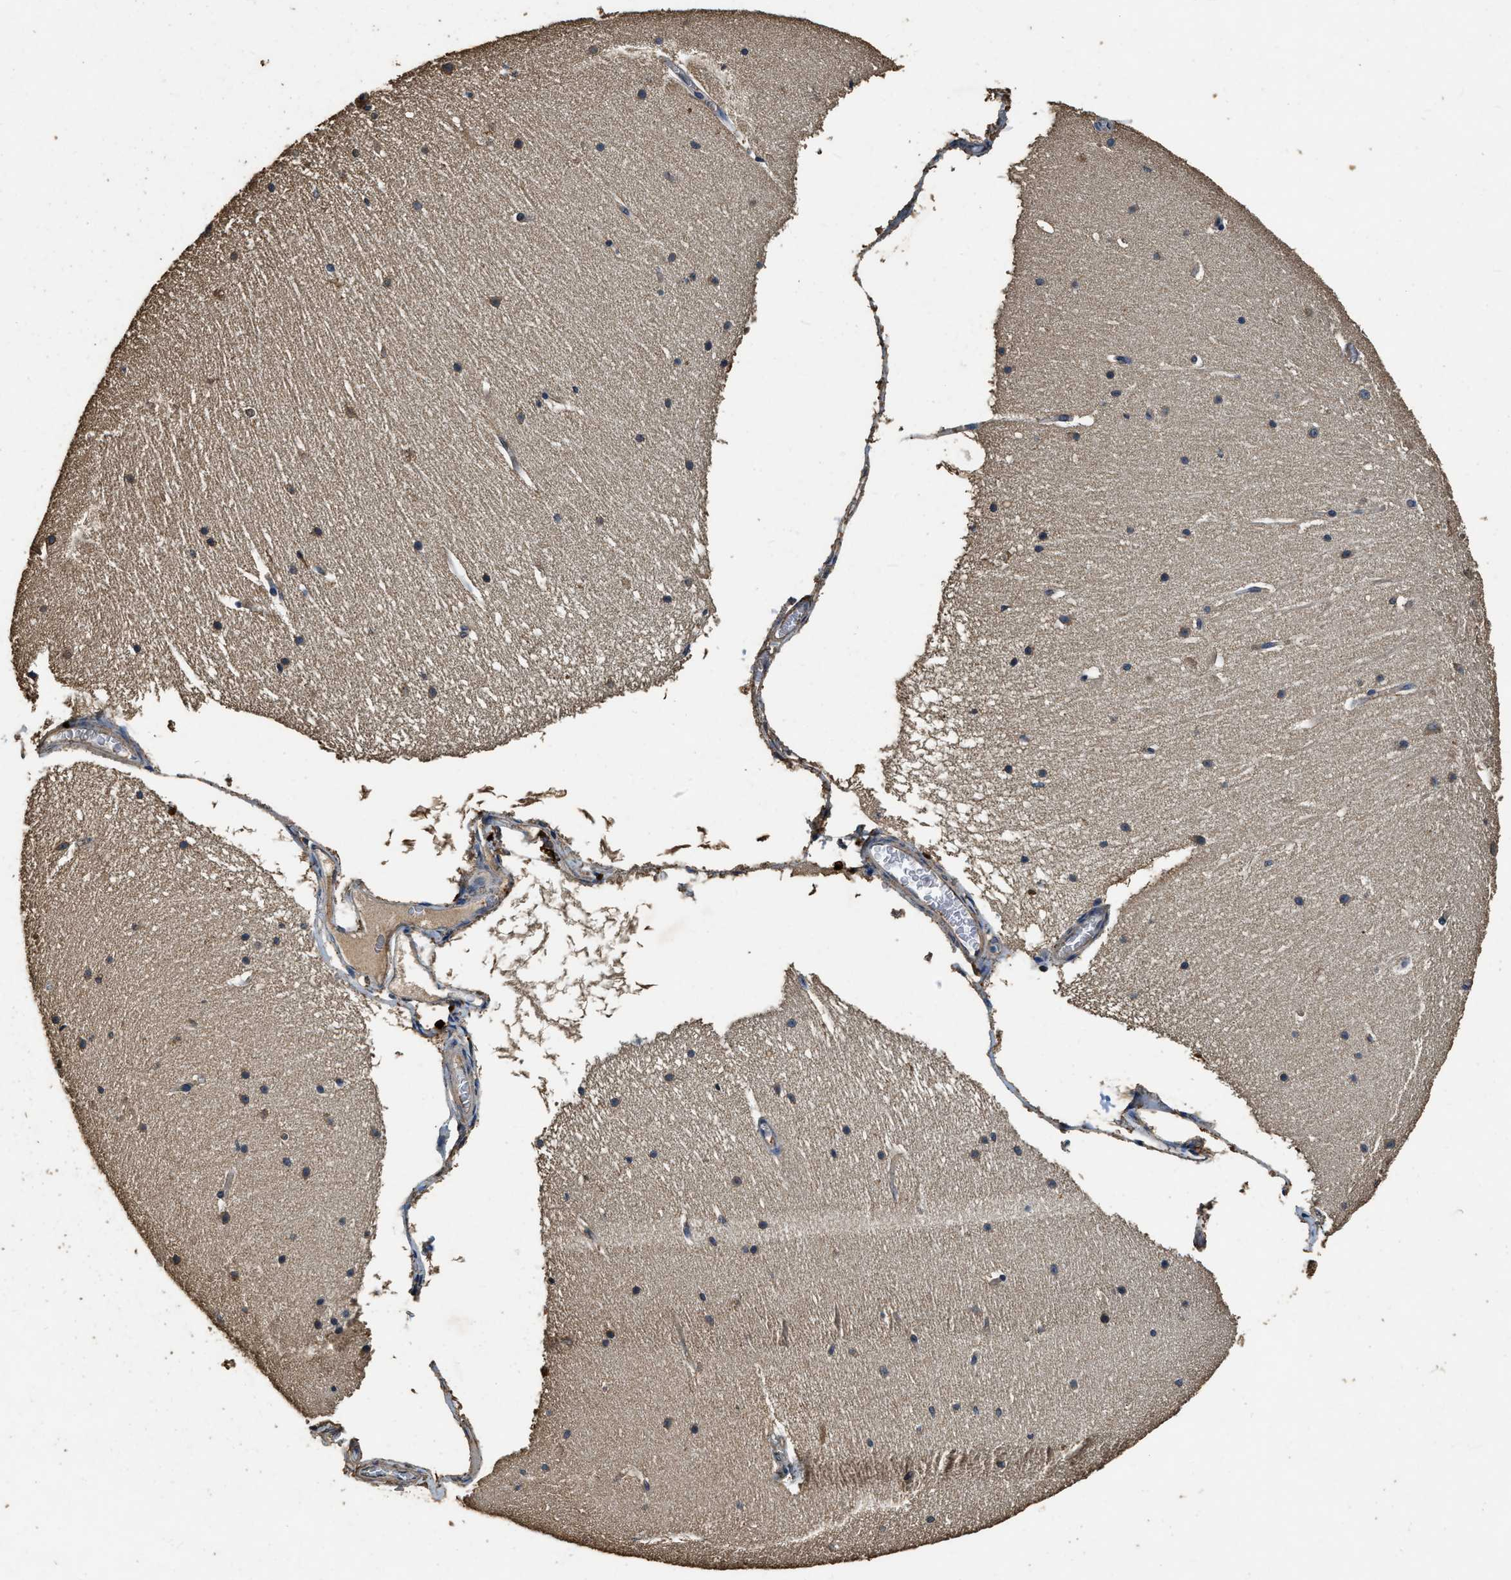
{"staining": {"intensity": "weak", "quantity": "<25%", "location": "cytoplasmic/membranous"}, "tissue": "cerebellum", "cell_type": "Cells in granular layer", "image_type": "normal", "snomed": [{"axis": "morphology", "description": "Normal tissue, NOS"}, {"axis": "topography", "description": "Cerebellum"}], "caption": "Normal cerebellum was stained to show a protein in brown. There is no significant positivity in cells in granular layer. (IHC, brightfield microscopy, high magnification).", "gene": "MIB1", "patient": {"sex": "female", "age": 19}}